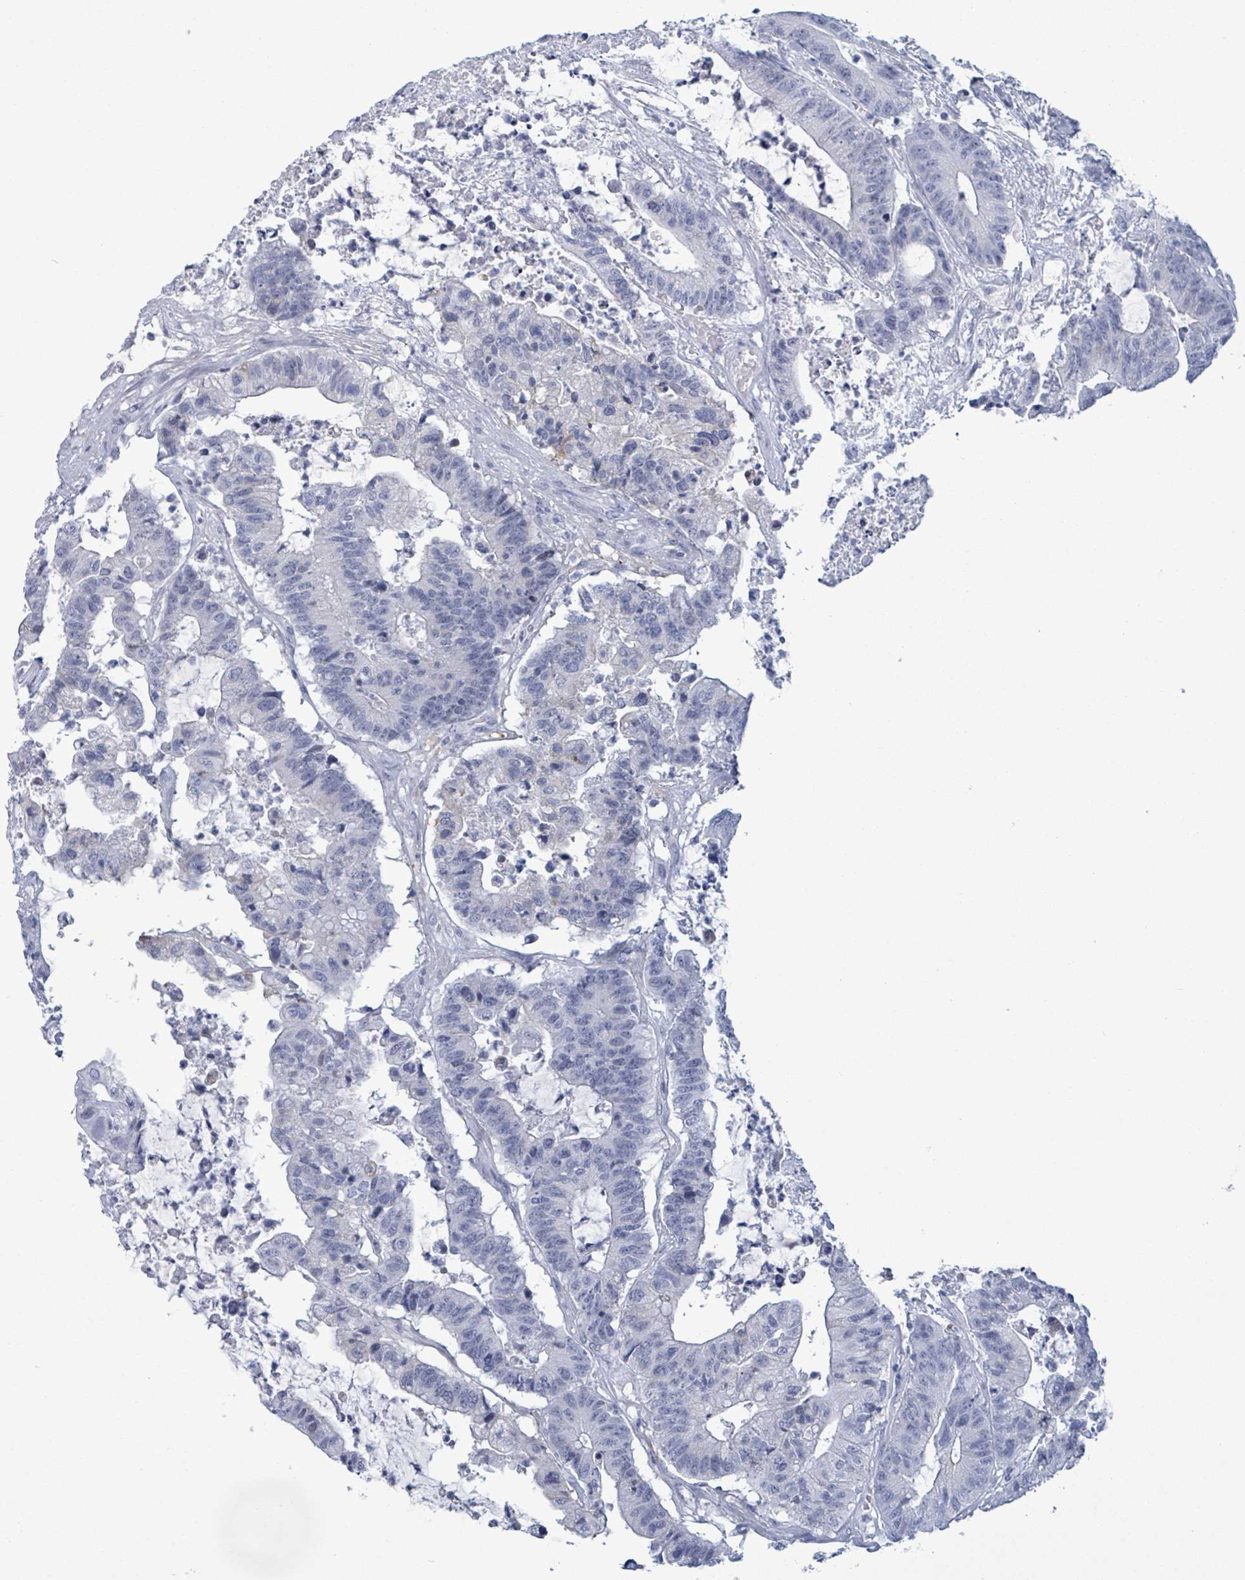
{"staining": {"intensity": "negative", "quantity": "none", "location": "none"}, "tissue": "colorectal cancer", "cell_type": "Tumor cells", "image_type": "cancer", "snomed": [{"axis": "morphology", "description": "Adenocarcinoma, NOS"}, {"axis": "topography", "description": "Colon"}], "caption": "Immunohistochemistry image of human adenocarcinoma (colorectal) stained for a protein (brown), which shows no positivity in tumor cells.", "gene": "ZNF771", "patient": {"sex": "female", "age": 84}}